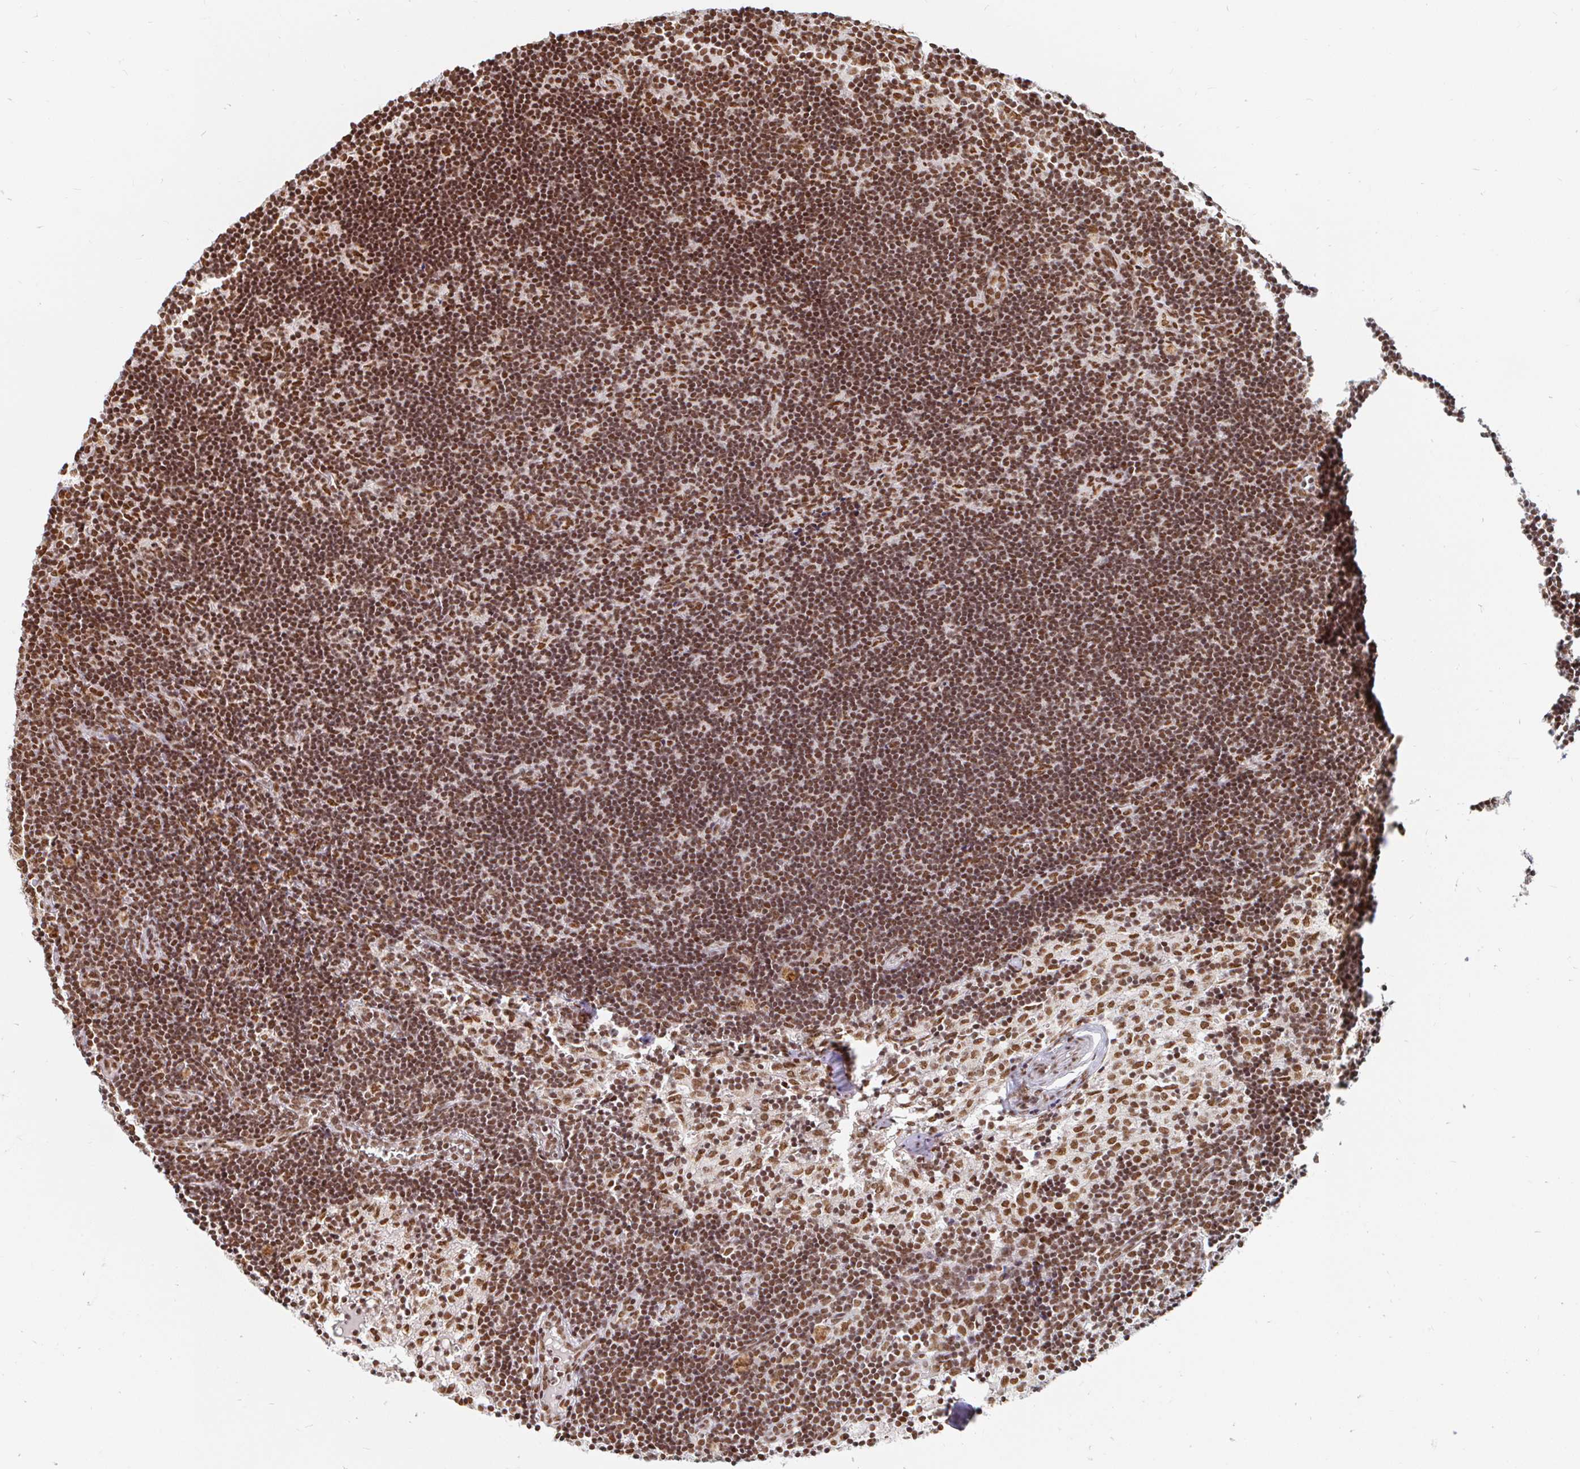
{"staining": {"intensity": "moderate", "quantity": ">75%", "location": "nuclear"}, "tissue": "lymph node", "cell_type": "Non-germinal center cells", "image_type": "normal", "snomed": [{"axis": "morphology", "description": "Normal tissue, NOS"}, {"axis": "topography", "description": "Lymph node"}], "caption": "A brown stain highlights moderate nuclear expression of a protein in non-germinal center cells of normal human lymph node.", "gene": "RBMXL1", "patient": {"sex": "female", "age": 31}}